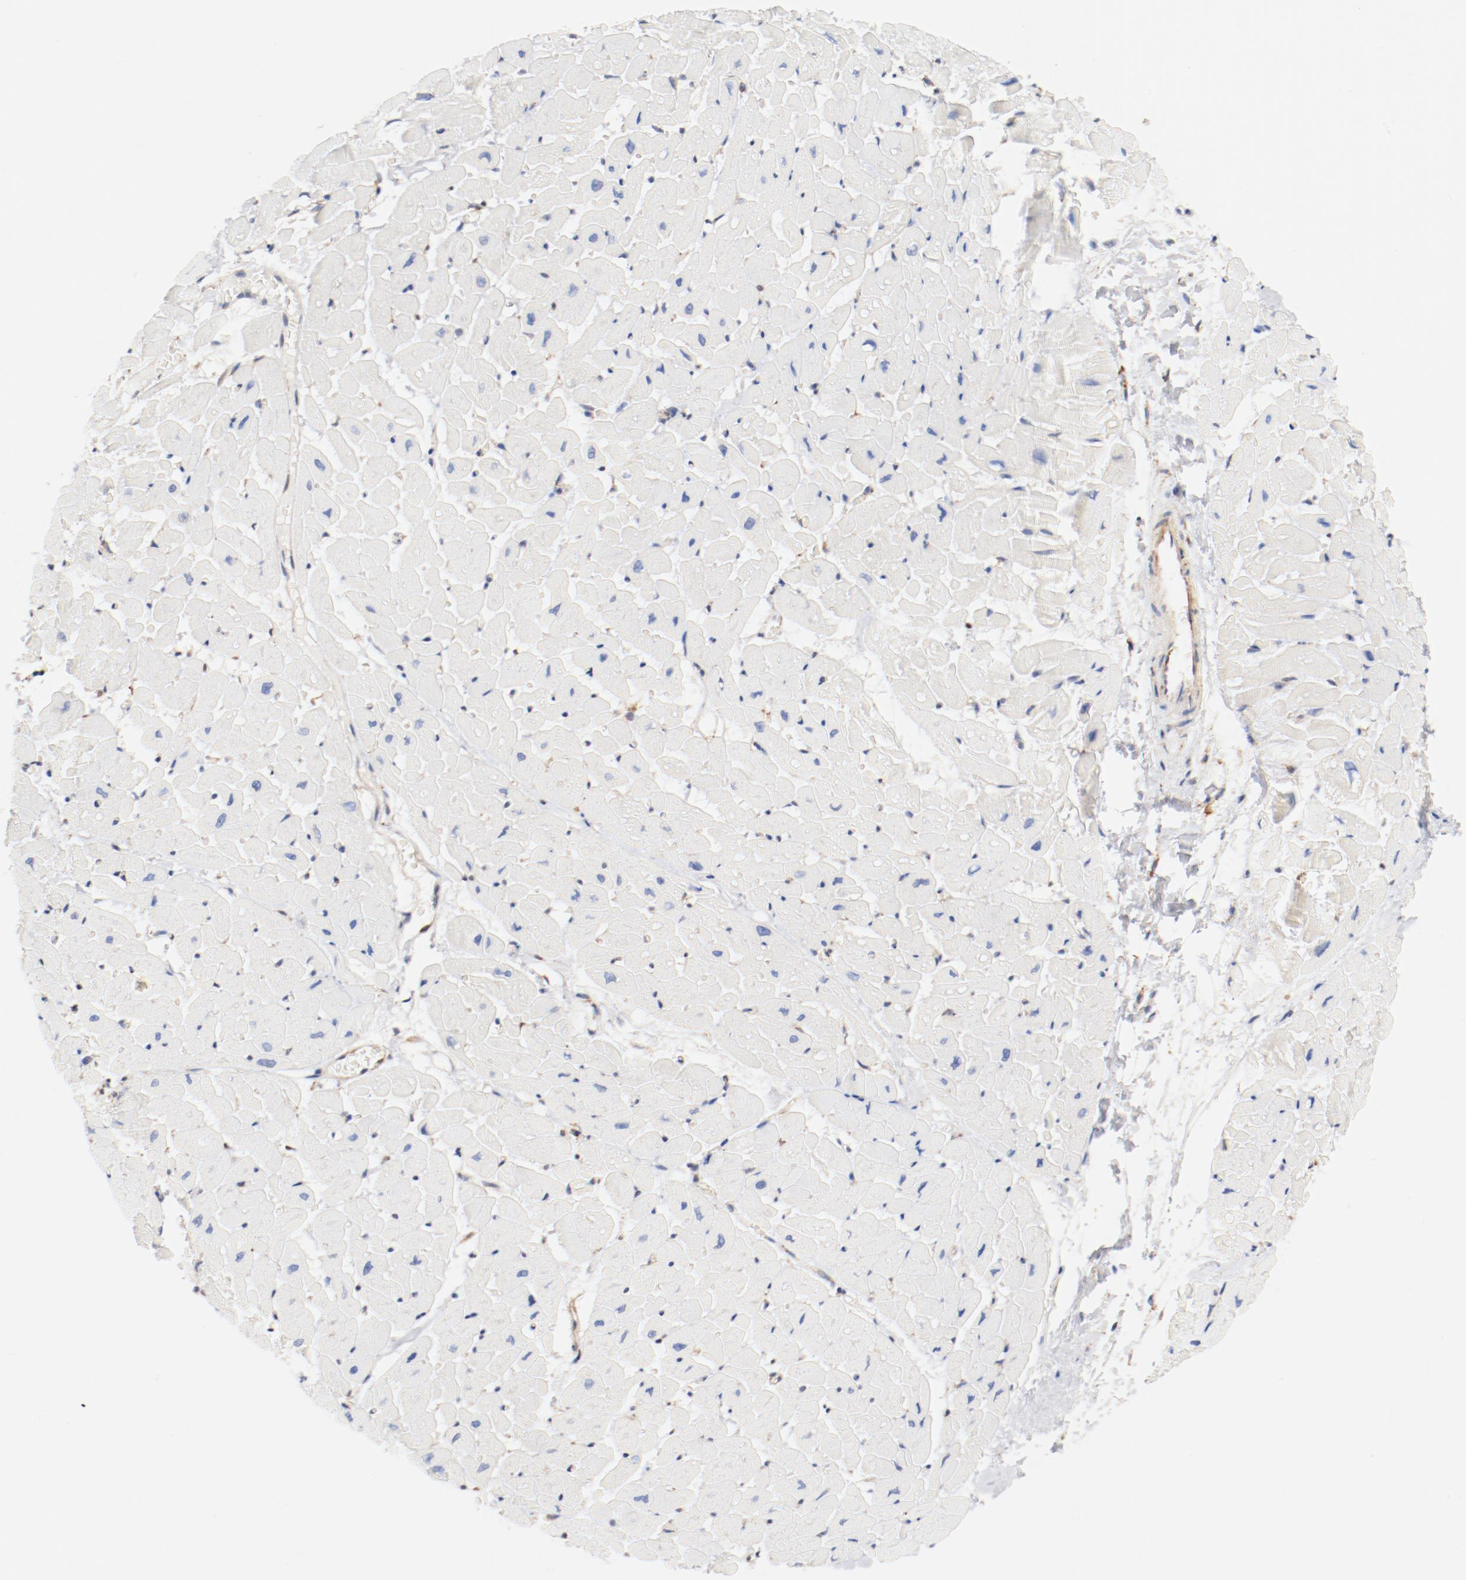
{"staining": {"intensity": "negative", "quantity": "none", "location": "none"}, "tissue": "heart muscle", "cell_type": "Cardiomyocytes", "image_type": "normal", "snomed": [{"axis": "morphology", "description": "Normal tissue, NOS"}, {"axis": "topography", "description": "Heart"}], "caption": "Cardiomyocytes show no significant protein positivity in unremarkable heart muscle.", "gene": "PDPK1", "patient": {"sex": "male", "age": 45}}